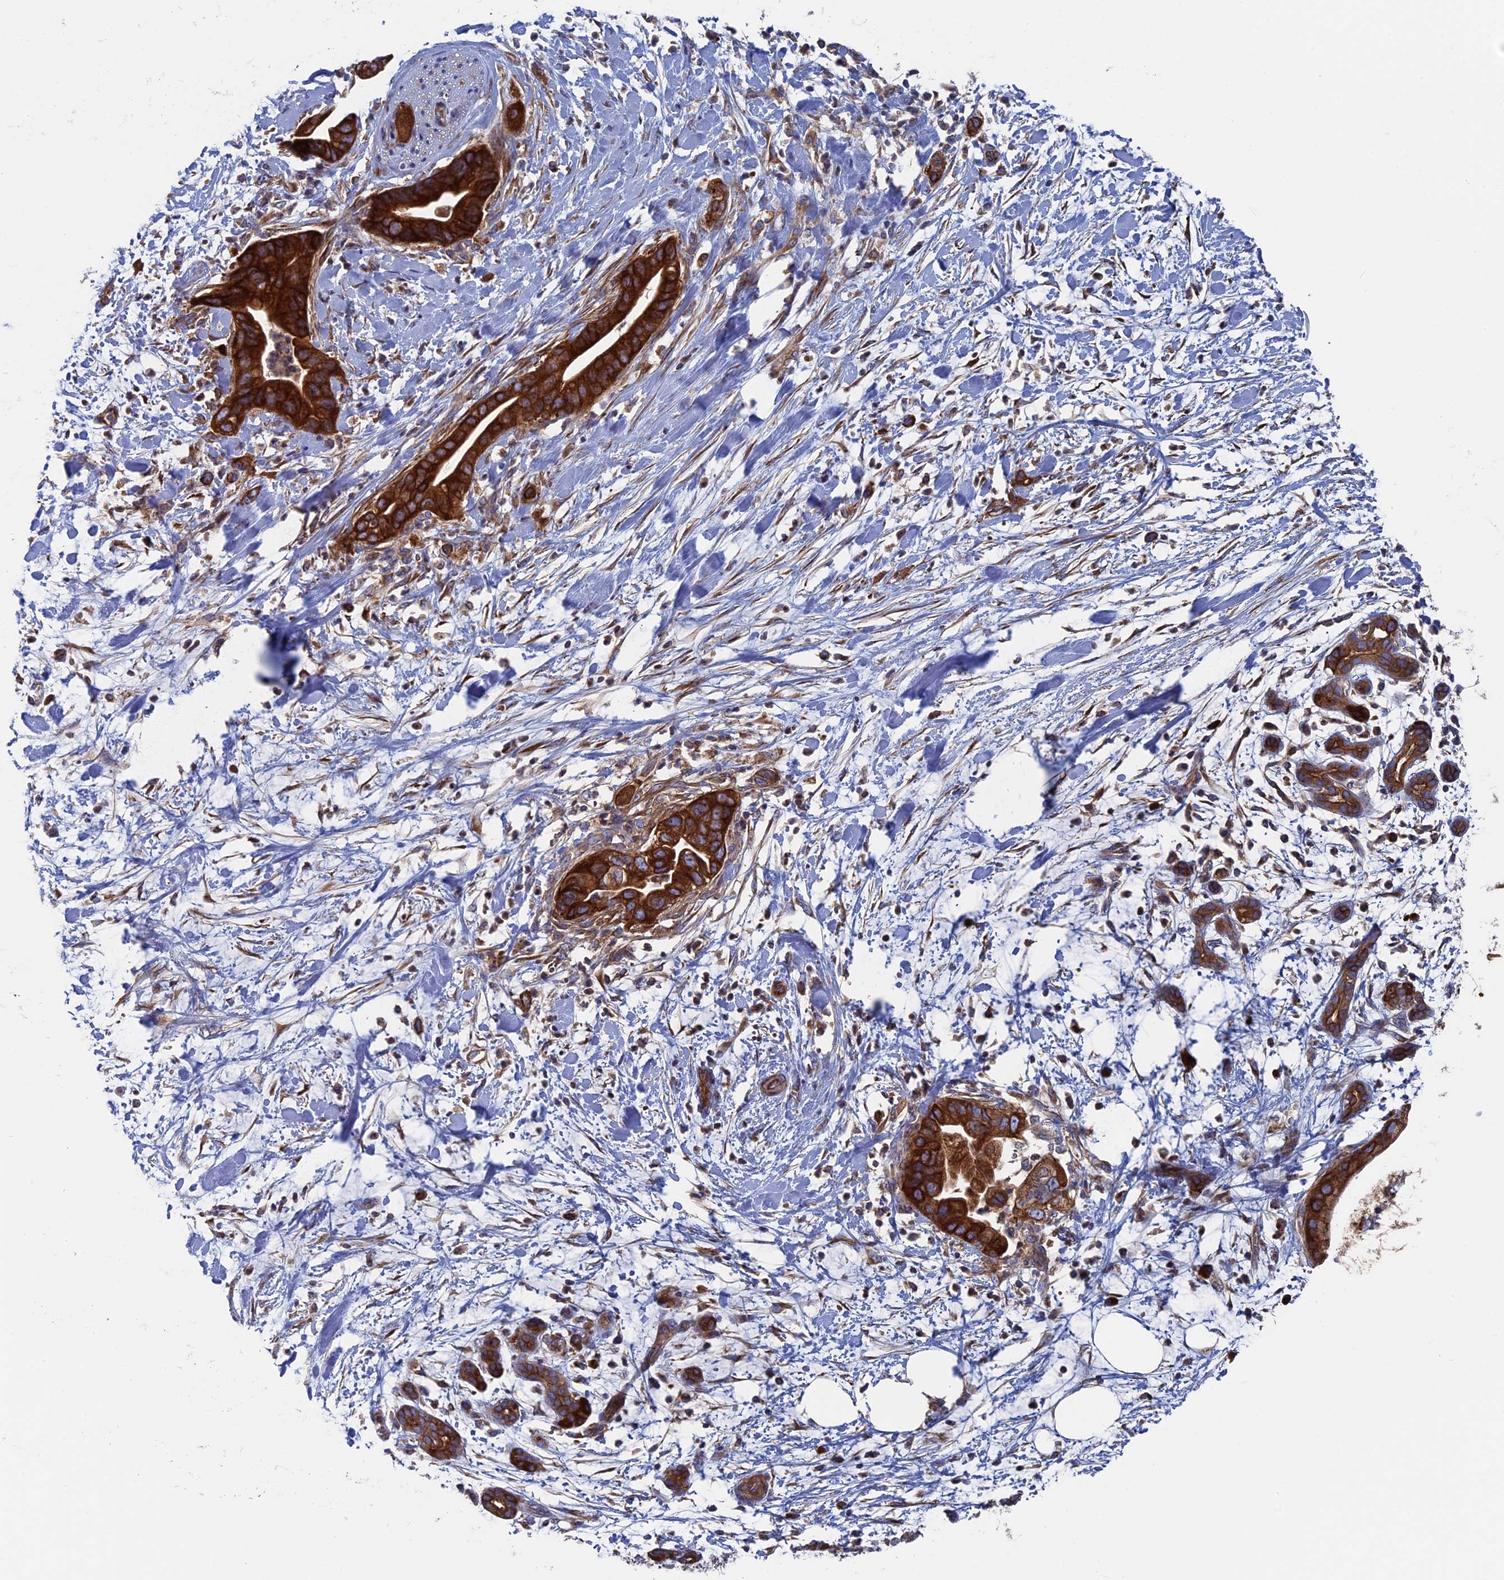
{"staining": {"intensity": "strong", "quantity": ">75%", "location": "cytoplasmic/membranous"}, "tissue": "pancreatic cancer", "cell_type": "Tumor cells", "image_type": "cancer", "snomed": [{"axis": "morphology", "description": "Adenocarcinoma, NOS"}, {"axis": "topography", "description": "Pancreas"}], "caption": "Tumor cells demonstrate strong cytoplasmic/membranous staining in approximately >75% of cells in pancreatic adenocarcinoma.", "gene": "DNAJC3", "patient": {"sex": "female", "age": 78}}